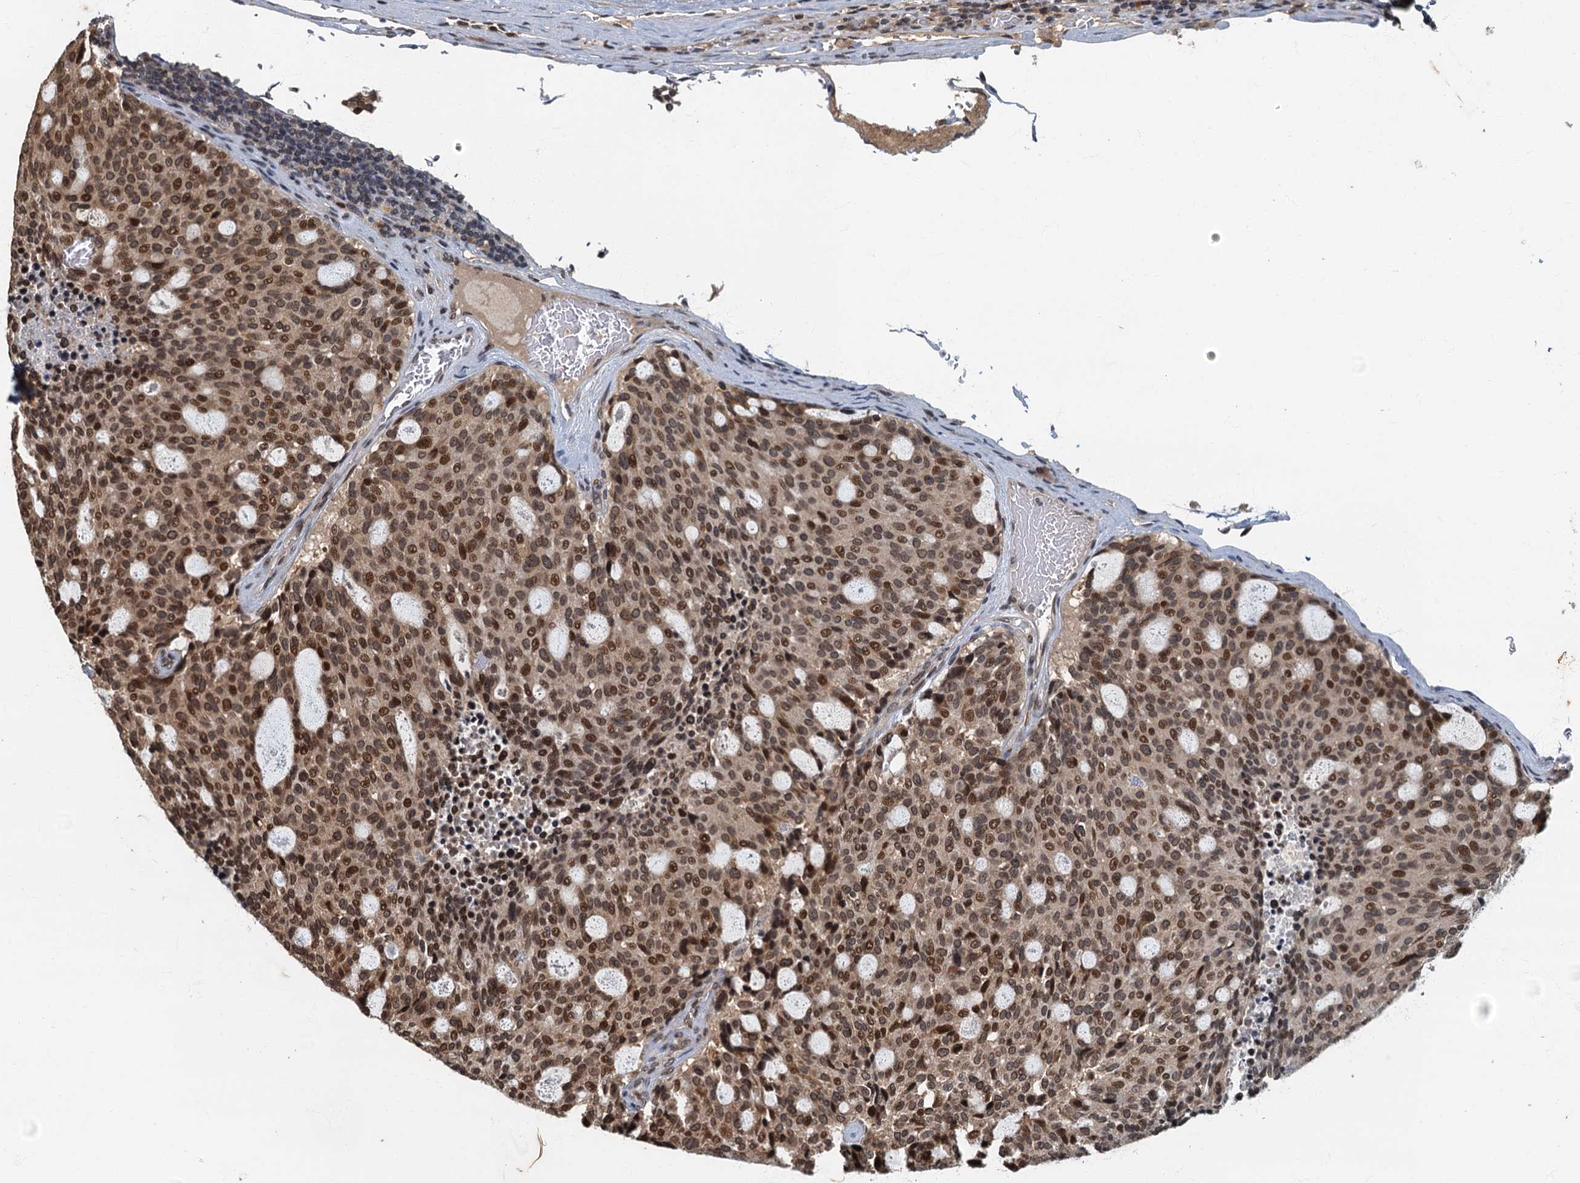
{"staining": {"intensity": "moderate", "quantity": ">75%", "location": "nuclear"}, "tissue": "carcinoid", "cell_type": "Tumor cells", "image_type": "cancer", "snomed": [{"axis": "morphology", "description": "Carcinoid, malignant, NOS"}, {"axis": "topography", "description": "Pancreas"}], "caption": "A micrograph showing moderate nuclear positivity in approximately >75% of tumor cells in carcinoid, as visualized by brown immunohistochemical staining.", "gene": "CKAP2L", "patient": {"sex": "female", "age": 54}}